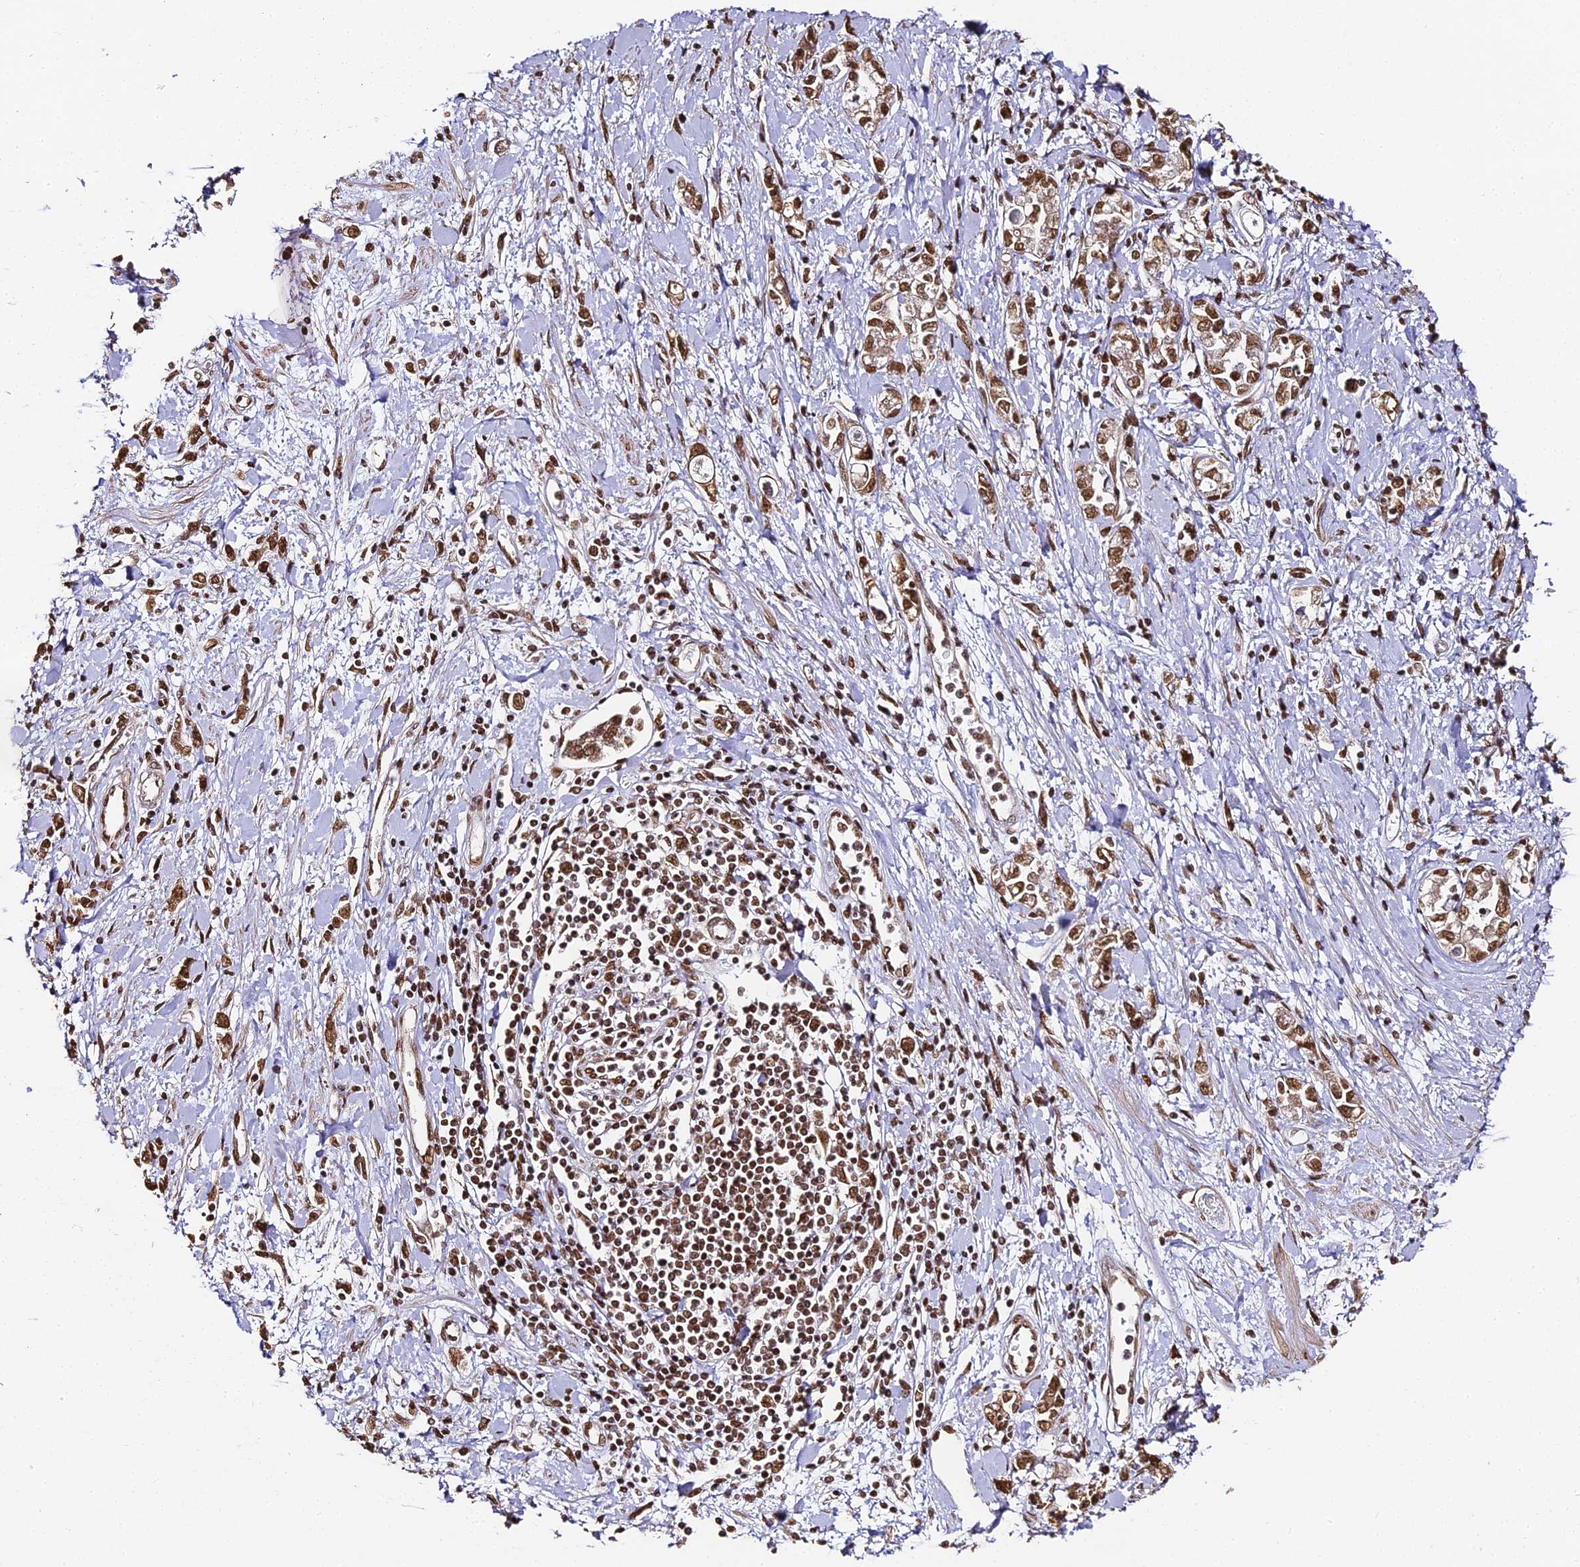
{"staining": {"intensity": "moderate", "quantity": ">75%", "location": "cytoplasmic/membranous,nuclear"}, "tissue": "stomach cancer", "cell_type": "Tumor cells", "image_type": "cancer", "snomed": [{"axis": "morphology", "description": "Adenocarcinoma, NOS"}, {"axis": "topography", "description": "Stomach"}], "caption": "Immunohistochemical staining of human stomach cancer reveals medium levels of moderate cytoplasmic/membranous and nuclear protein expression in about >75% of tumor cells. (Stains: DAB (3,3'-diaminobenzidine) in brown, nuclei in blue, Microscopy: brightfield microscopy at high magnification).", "gene": "HNRNPA1", "patient": {"sex": "female", "age": 76}}